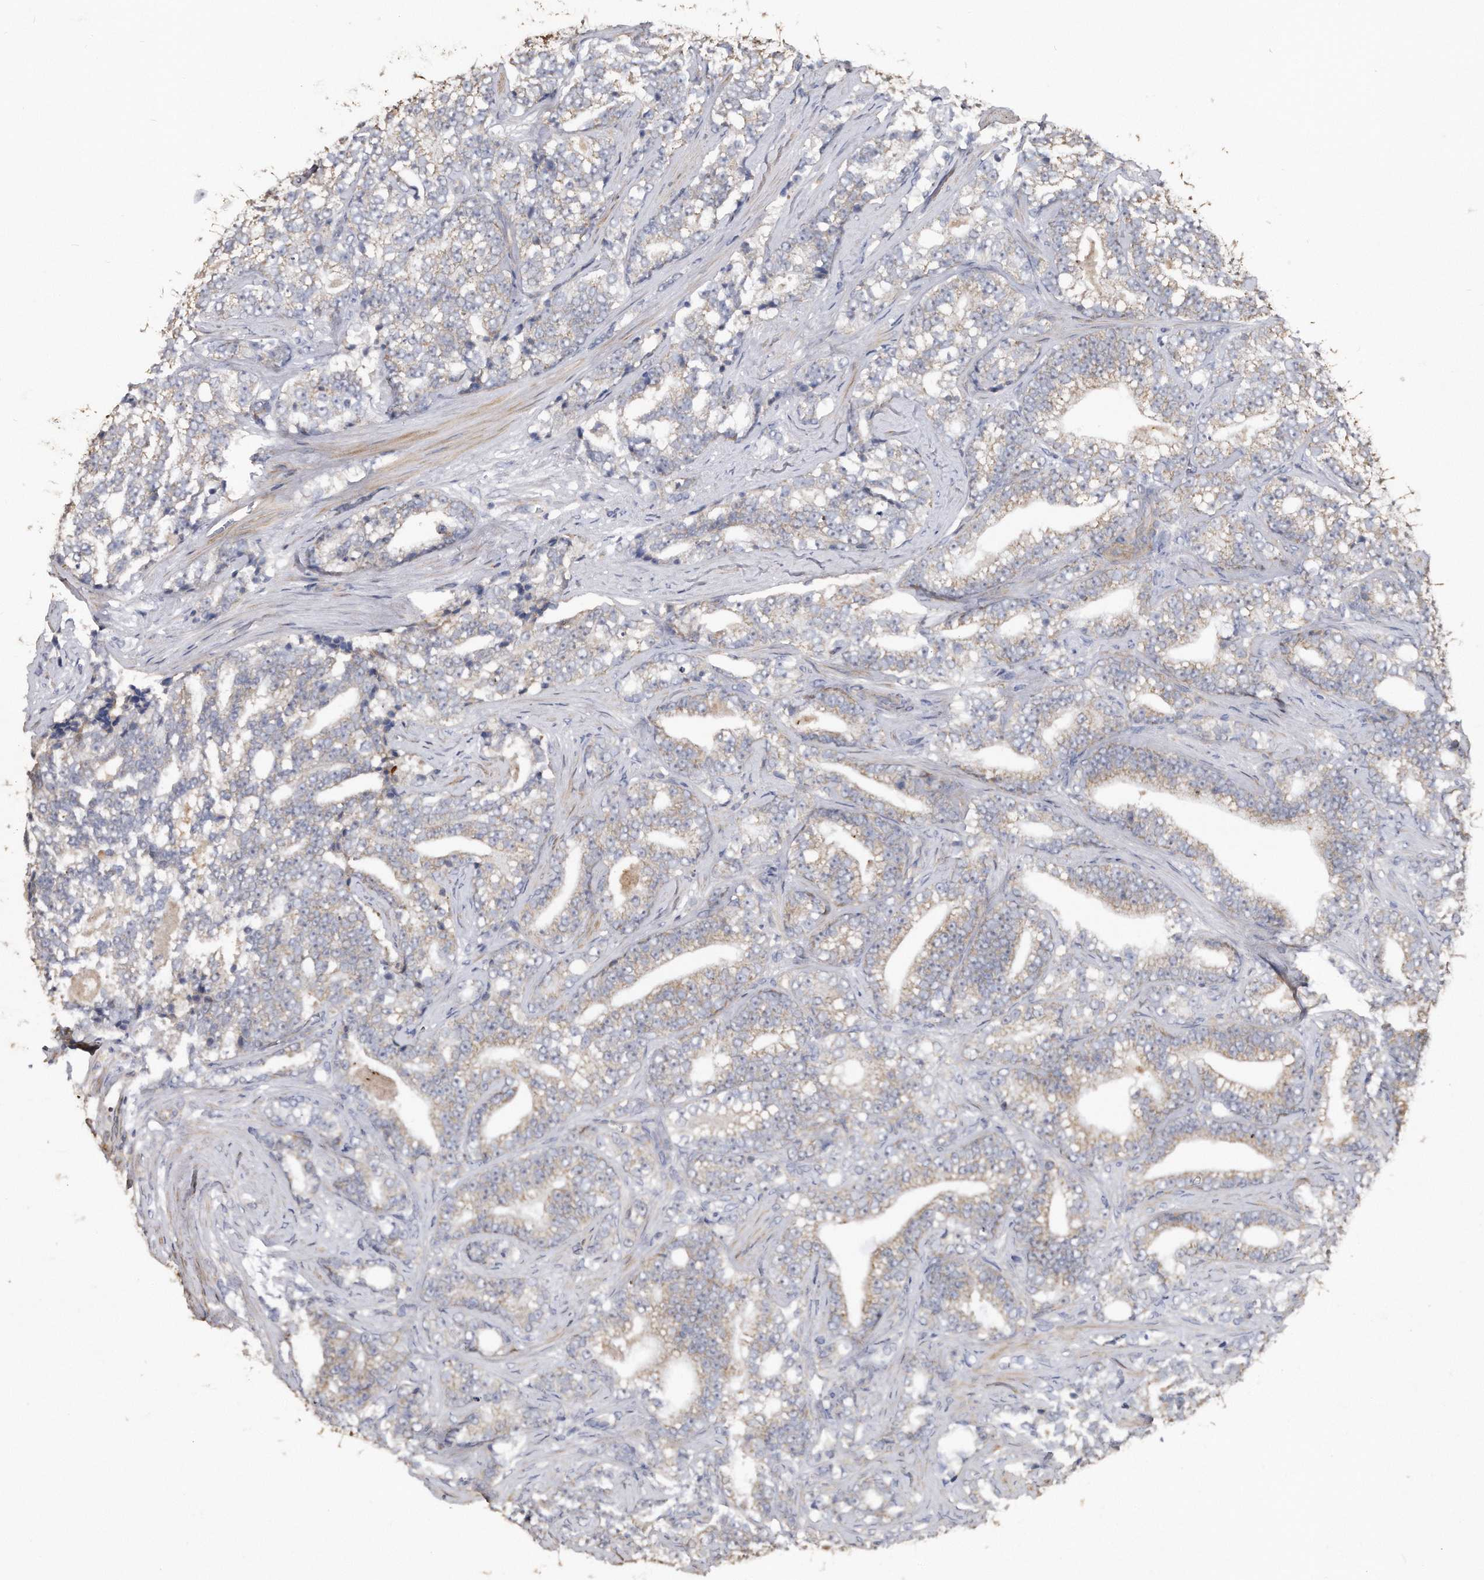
{"staining": {"intensity": "weak", "quantity": "25%-75%", "location": "cytoplasmic/membranous"}, "tissue": "prostate cancer", "cell_type": "Tumor cells", "image_type": "cancer", "snomed": [{"axis": "morphology", "description": "Adenocarcinoma, High grade"}, {"axis": "topography", "description": "Prostate and seminal vesicle, NOS"}], "caption": "DAB (3,3'-diaminobenzidine) immunohistochemical staining of human high-grade adenocarcinoma (prostate) shows weak cytoplasmic/membranous protein staining in approximately 25%-75% of tumor cells. (Brightfield microscopy of DAB IHC at high magnification).", "gene": "KCND3", "patient": {"sex": "male", "age": 67}}